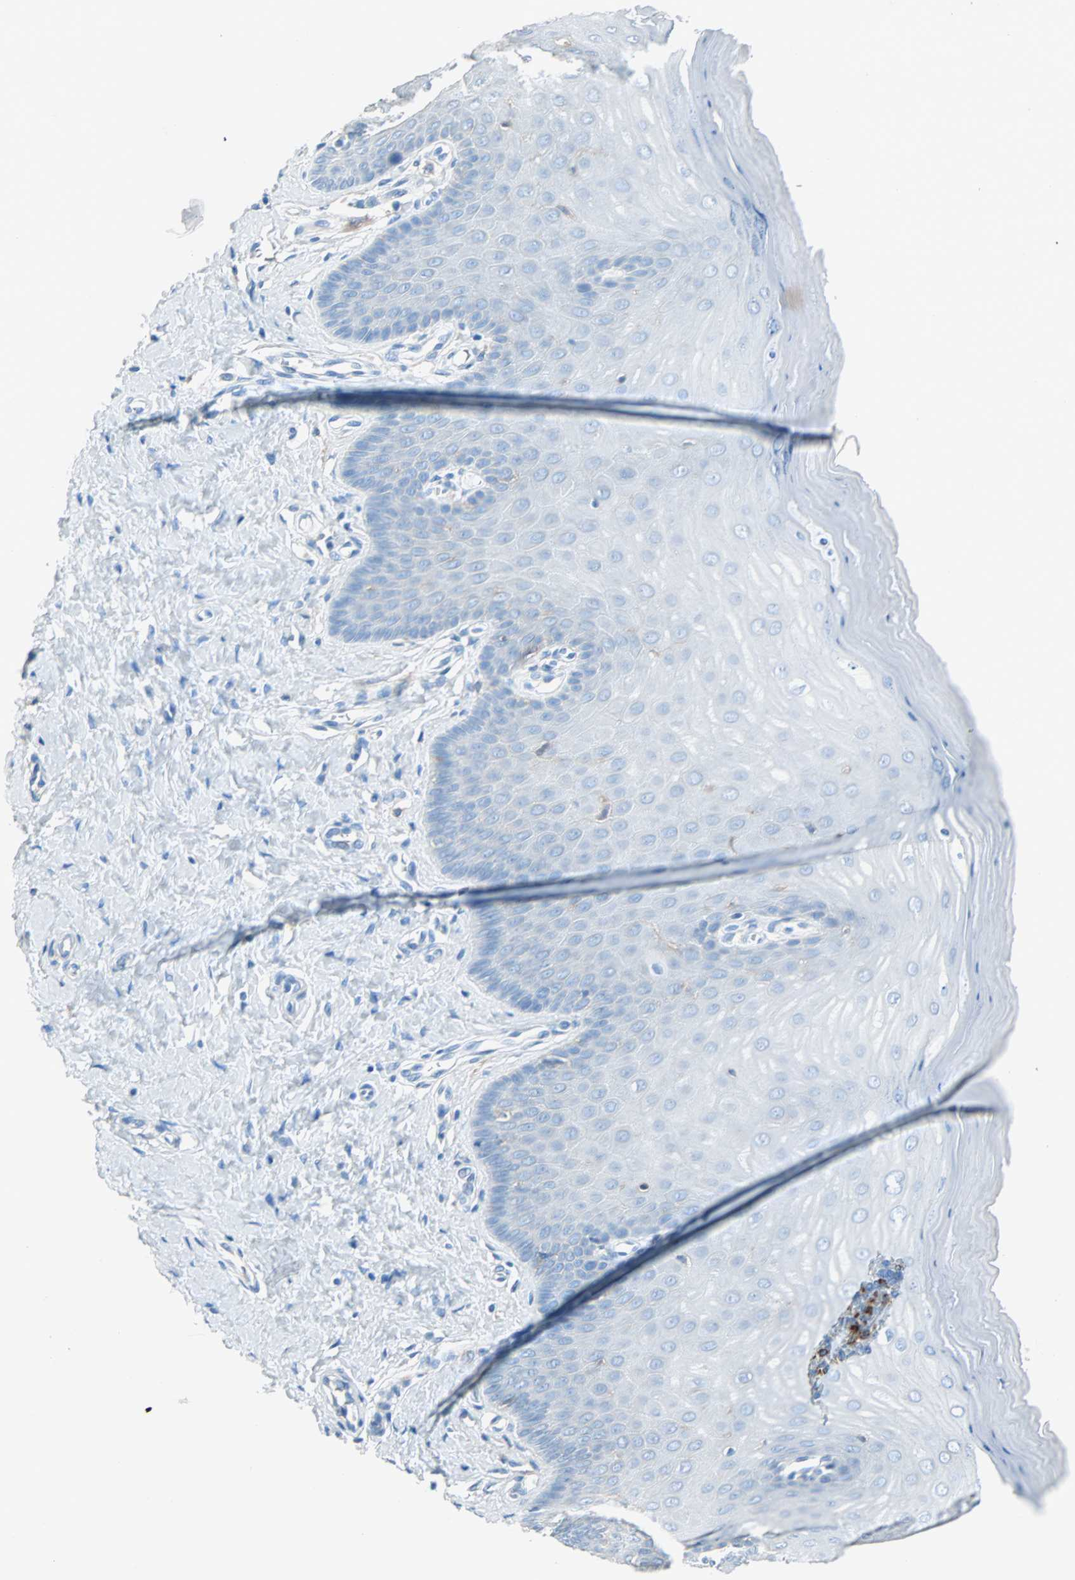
{"staining": {"intensity": "strong", "quantity": "25%-75%", "location": "cytoplasmic/membranous"}, "tissue": "cervix", "cell_type": "Glandular cells", "image_type": "normal", "snomed": [{"axis": "morphology", "description": "Normal tissue, NOS"}, {"axis": "topography", "description": "Cervix"}], "caption": "A brown stain labels strong cytoplasmic/membranous positivity of a protein in glandular cells of normal cervix.", "gene": "CLEC4A", "patient": {"sex": "female", "age": 55}}